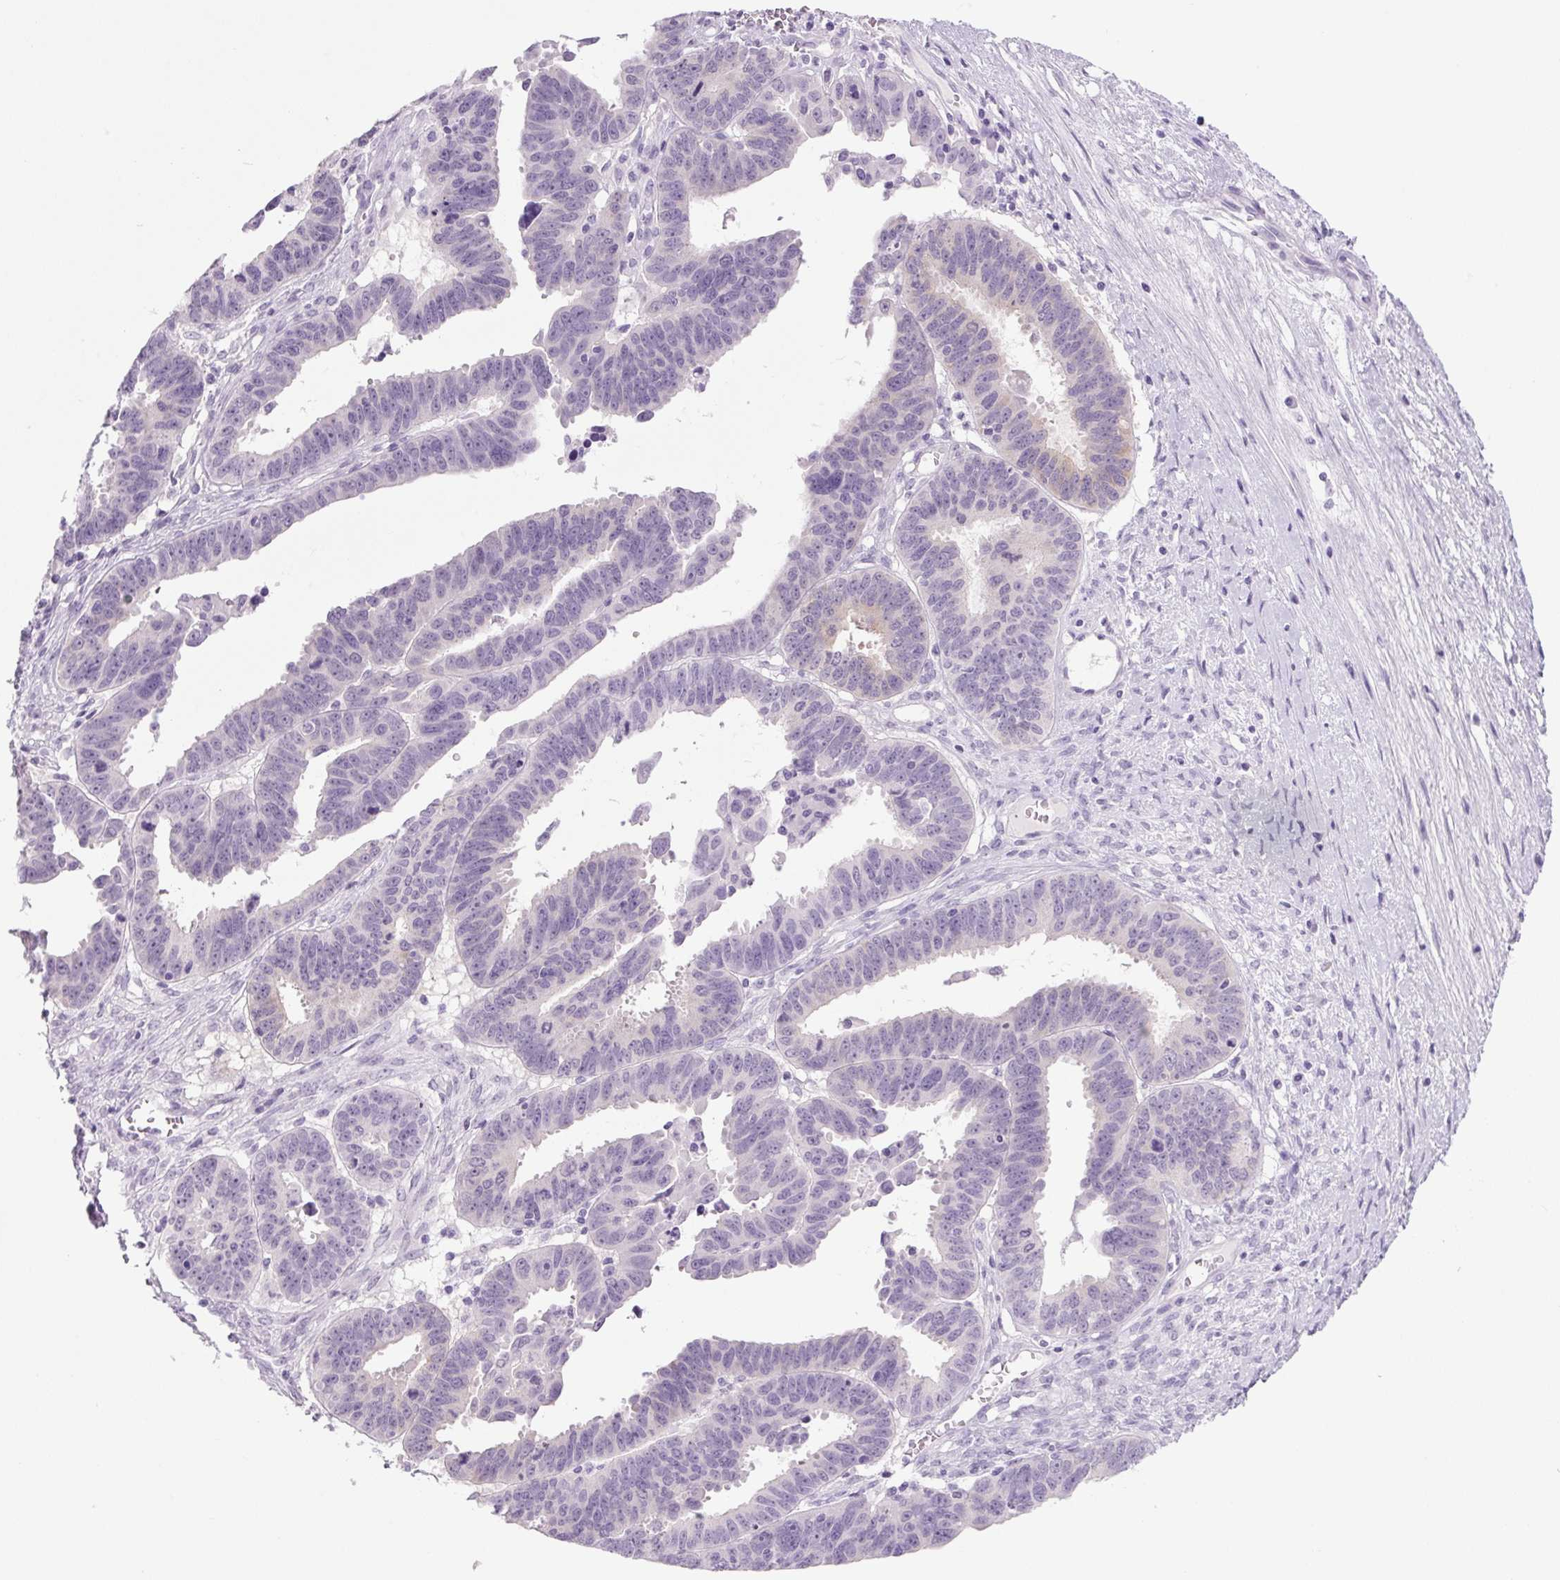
{"staining": {"intensity": "weak", "quantity": "<25%", "location": "cytoplasmic/membranous"}, "tissue": "ovarian cancer", "cell_type": "Tumor cells", "image_type": "cancer", "snomed": [{"axis": "morphology", "description": "Carcinoma, endometroid"}, {"axis": "morphology", "description": "Cystadenocarcinoma, serous, NOS"}, {"axis": "topography", "description": "Ovary"}], "caption": "A micrograph of ovarian cancer (serous cystadenocarcinoma) stained for a protein displays no brown staining in tumor cells. (DAB (3,3'-diaminobenzidine) IHC visualized using brightfield microscopy, high magnification).", "gene": "COL9A2", "patient": {"sex": "female", "age": 45}}